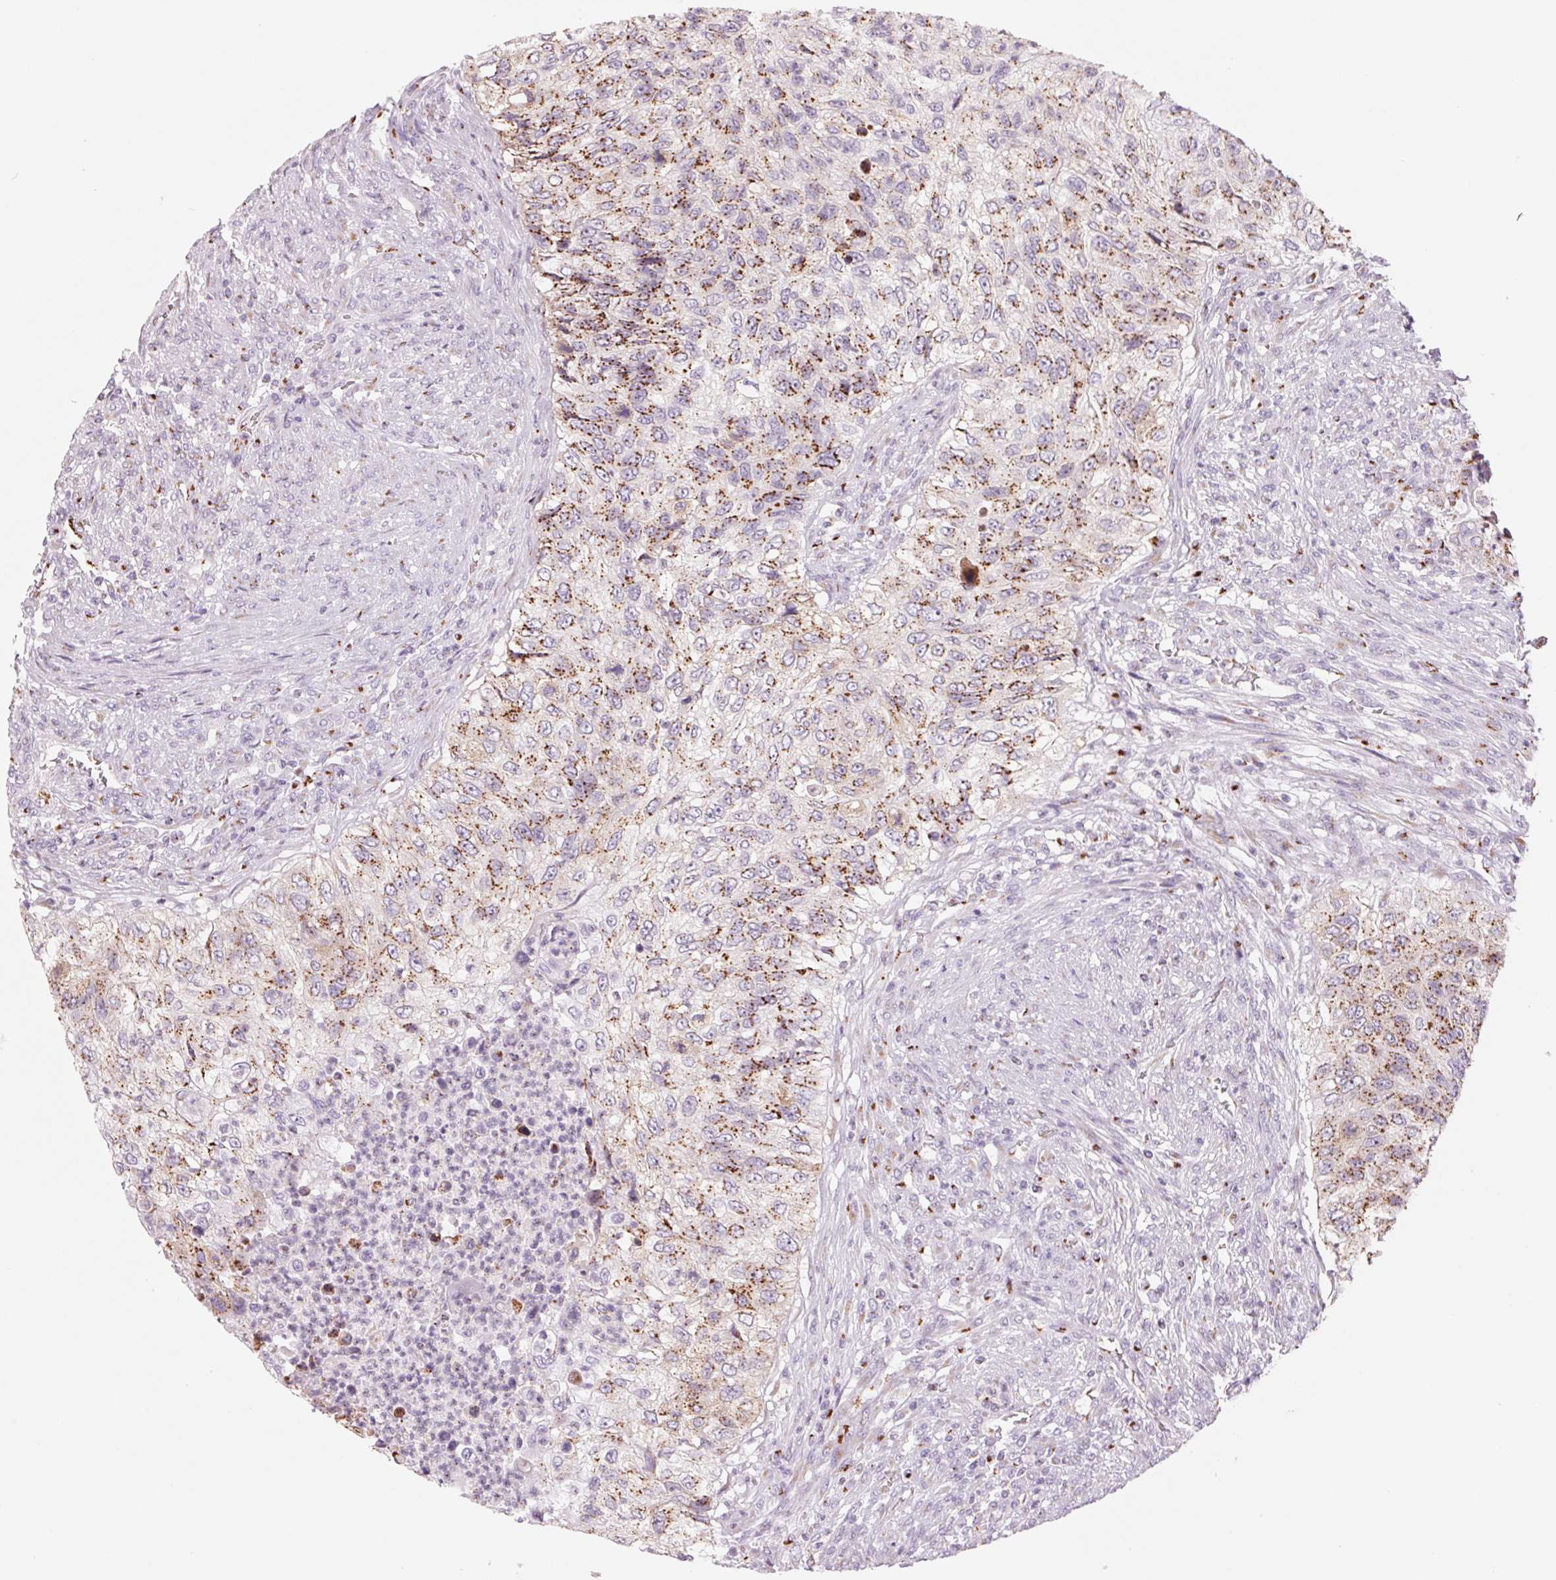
{"staining": {"intensity": "moderate", "quantity": ">75%", "location": "cytoplasmic/membranous"}, "tissue": "urothelial cancer", "cell_type": "Tumor cells", "image_type": "cancer", "snomed": [{"axis": "morphology", "description": "Urothelial carcinoma, High grade"}, {"axis": "topography", "description": "Urinary bladder"}], "caption": "High-grade urothelial carcinoma stained with a brown dye displays moderate cytoplasmic/membranous positive positivity in about >75% of tumor cells.", "gene": "GALNT7", "patient": {"sex": "female", "age": 60}}